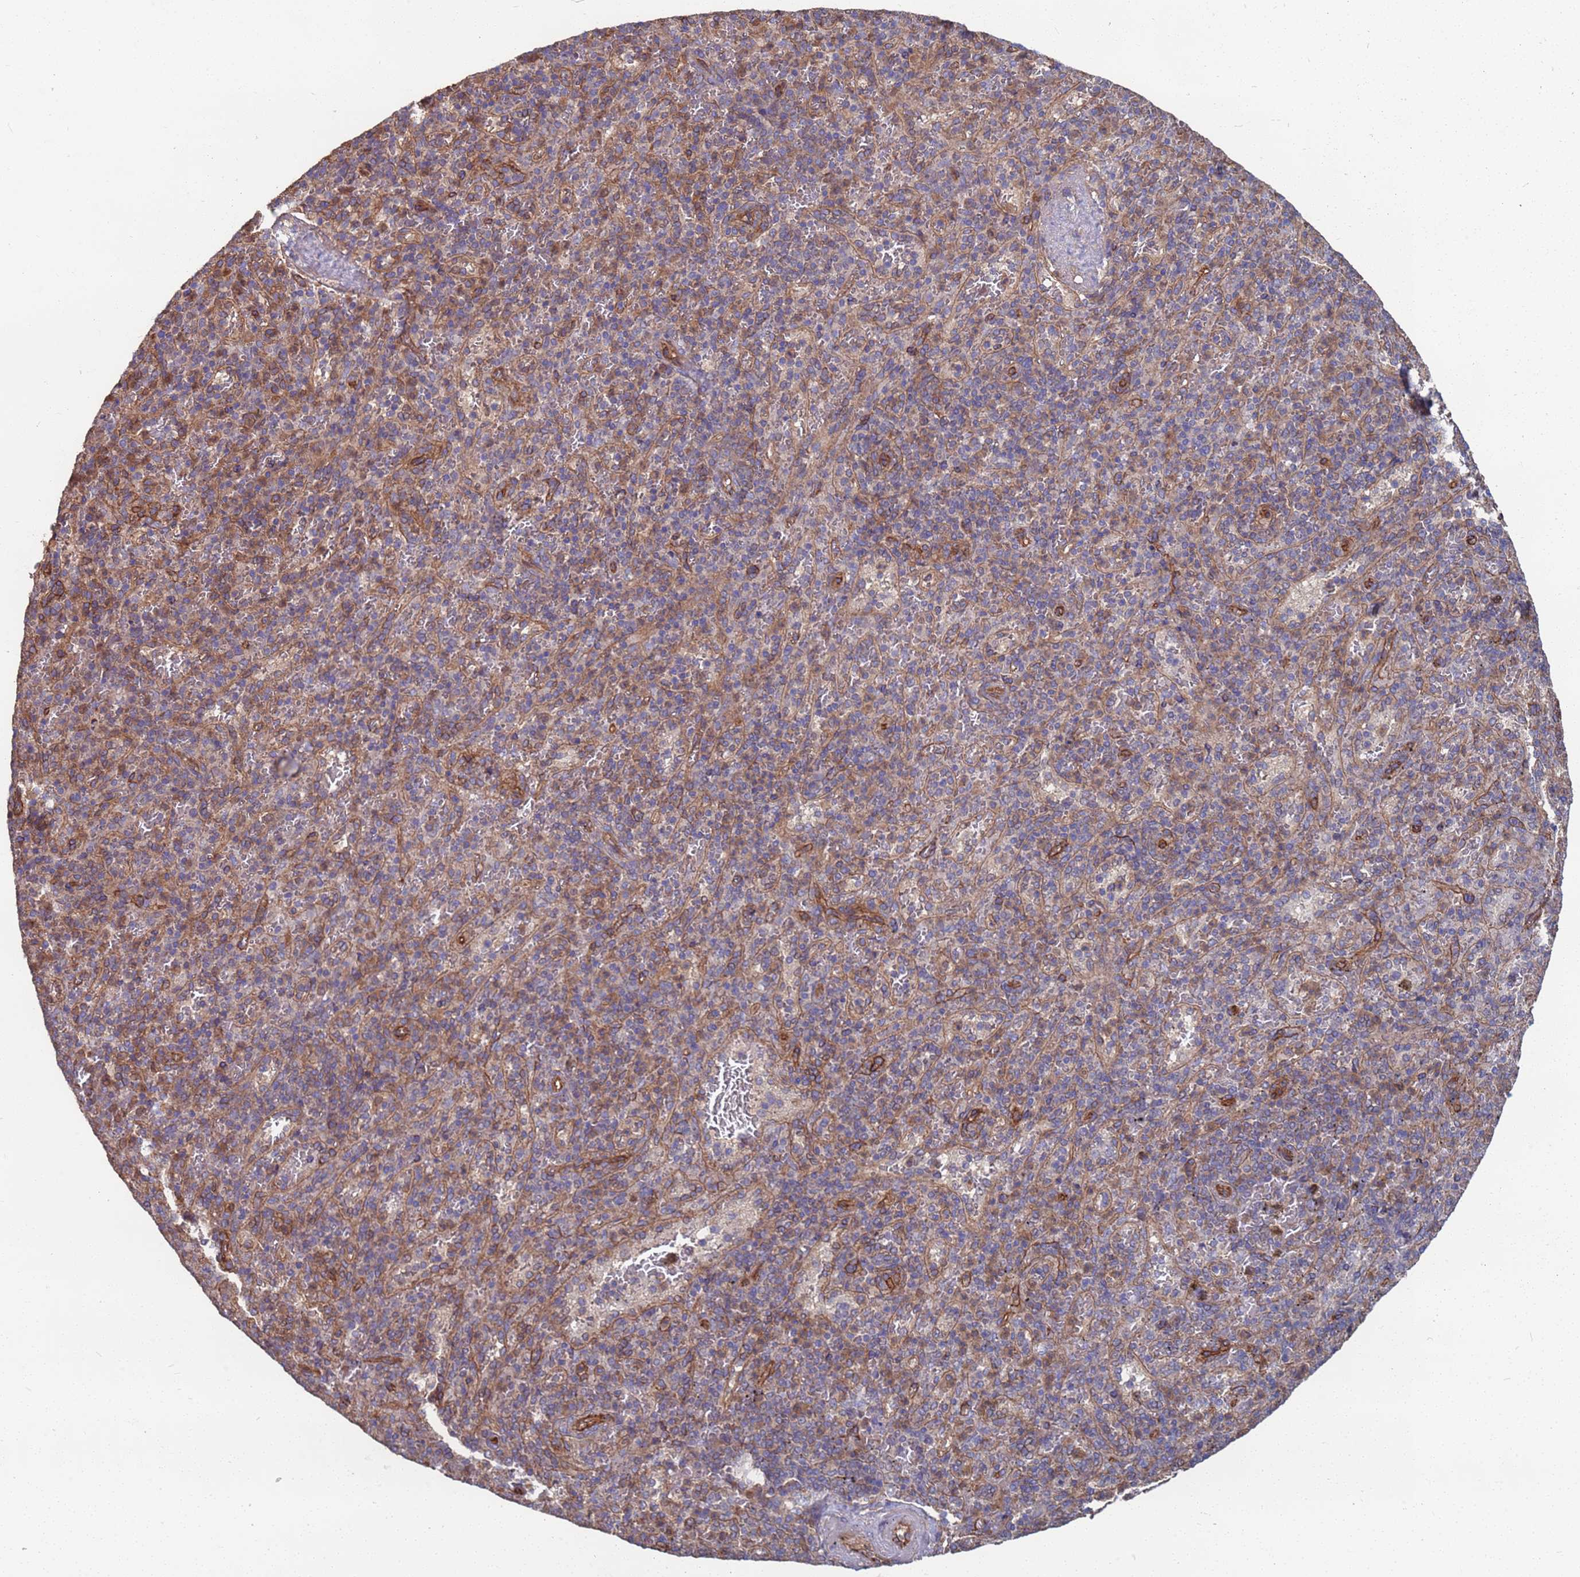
{"staining": {"intensity": "moderate", "quantity": "<25%", "location": "cytoplasmic/membranous"}, "tissue": "spleen", "cell_type": "Cells in red pulp", "image_type": "normal", "snomed": [{"axis": "morphology", "description": "Normal tissue, NOS"}, {"axis": "topography", "description": "Spleen"}], "caption": "Brown immunohistochemical staining in unremarkable spleen shows moderate cytoplasmic/membranous expression in about <25% of cells in red pulp. (DAB IHC with brightfield microscopy, high magnification).", "gene": "NDUFAF6", "patient": {"sex": "male", "age": 82}}